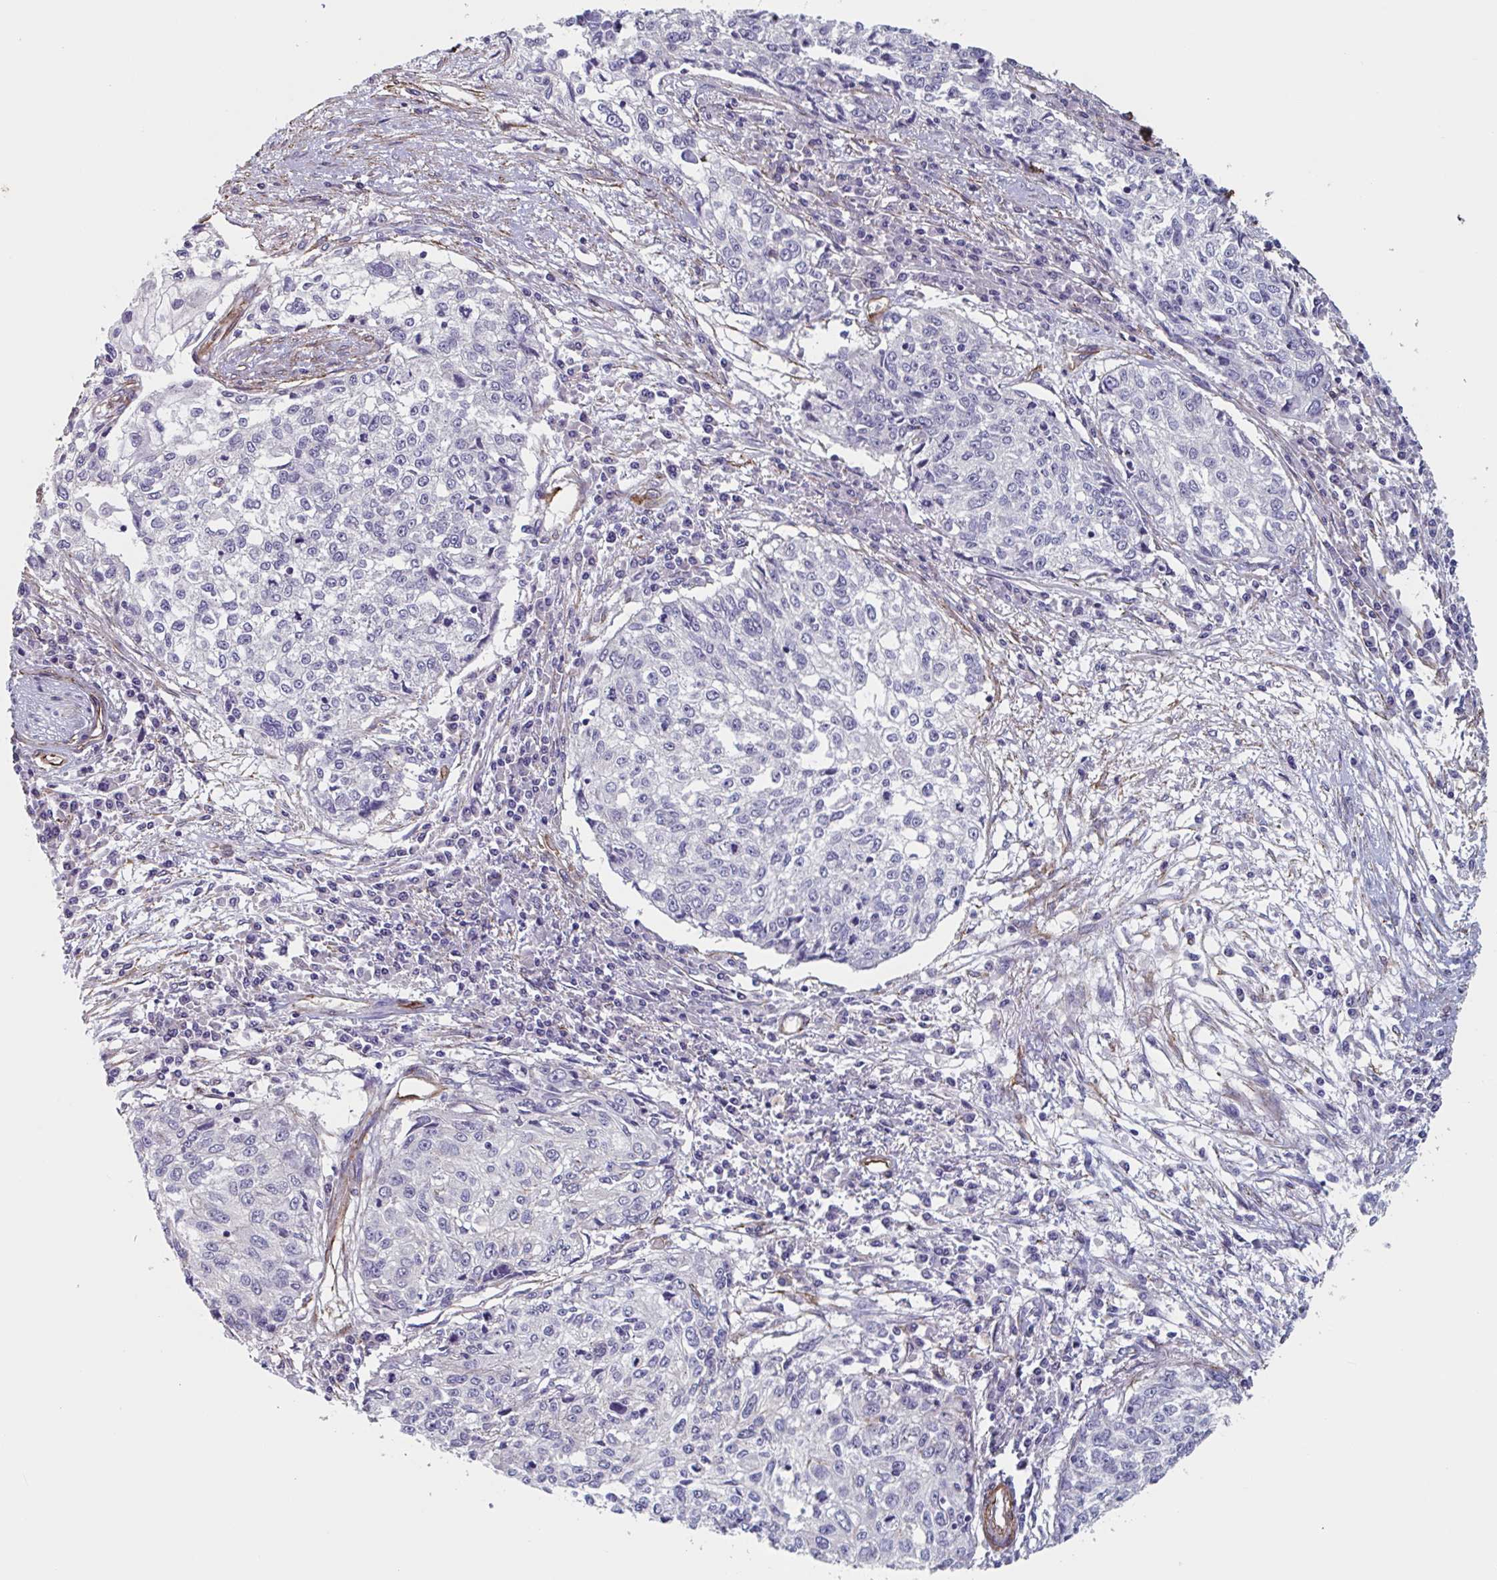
{"staining": {"intensity": "negative", "quantity": "none", "location": "none"}, "tissue": "cervical cancer", "cell_type": "Tumor cells", "image_type": "cancer", "snomed": [{"axis": "morphology", "description": "Squamous cell carcinoma, NOS"}, {"axis": "topography", "description": "Cervix"}], "caption": "Cervical squamous cell carcinoma stained for a protein using IHC demonstrates no staining tumor cells.", "gene": "CITED4", "patient": {"sex": "female", "age": 57}}